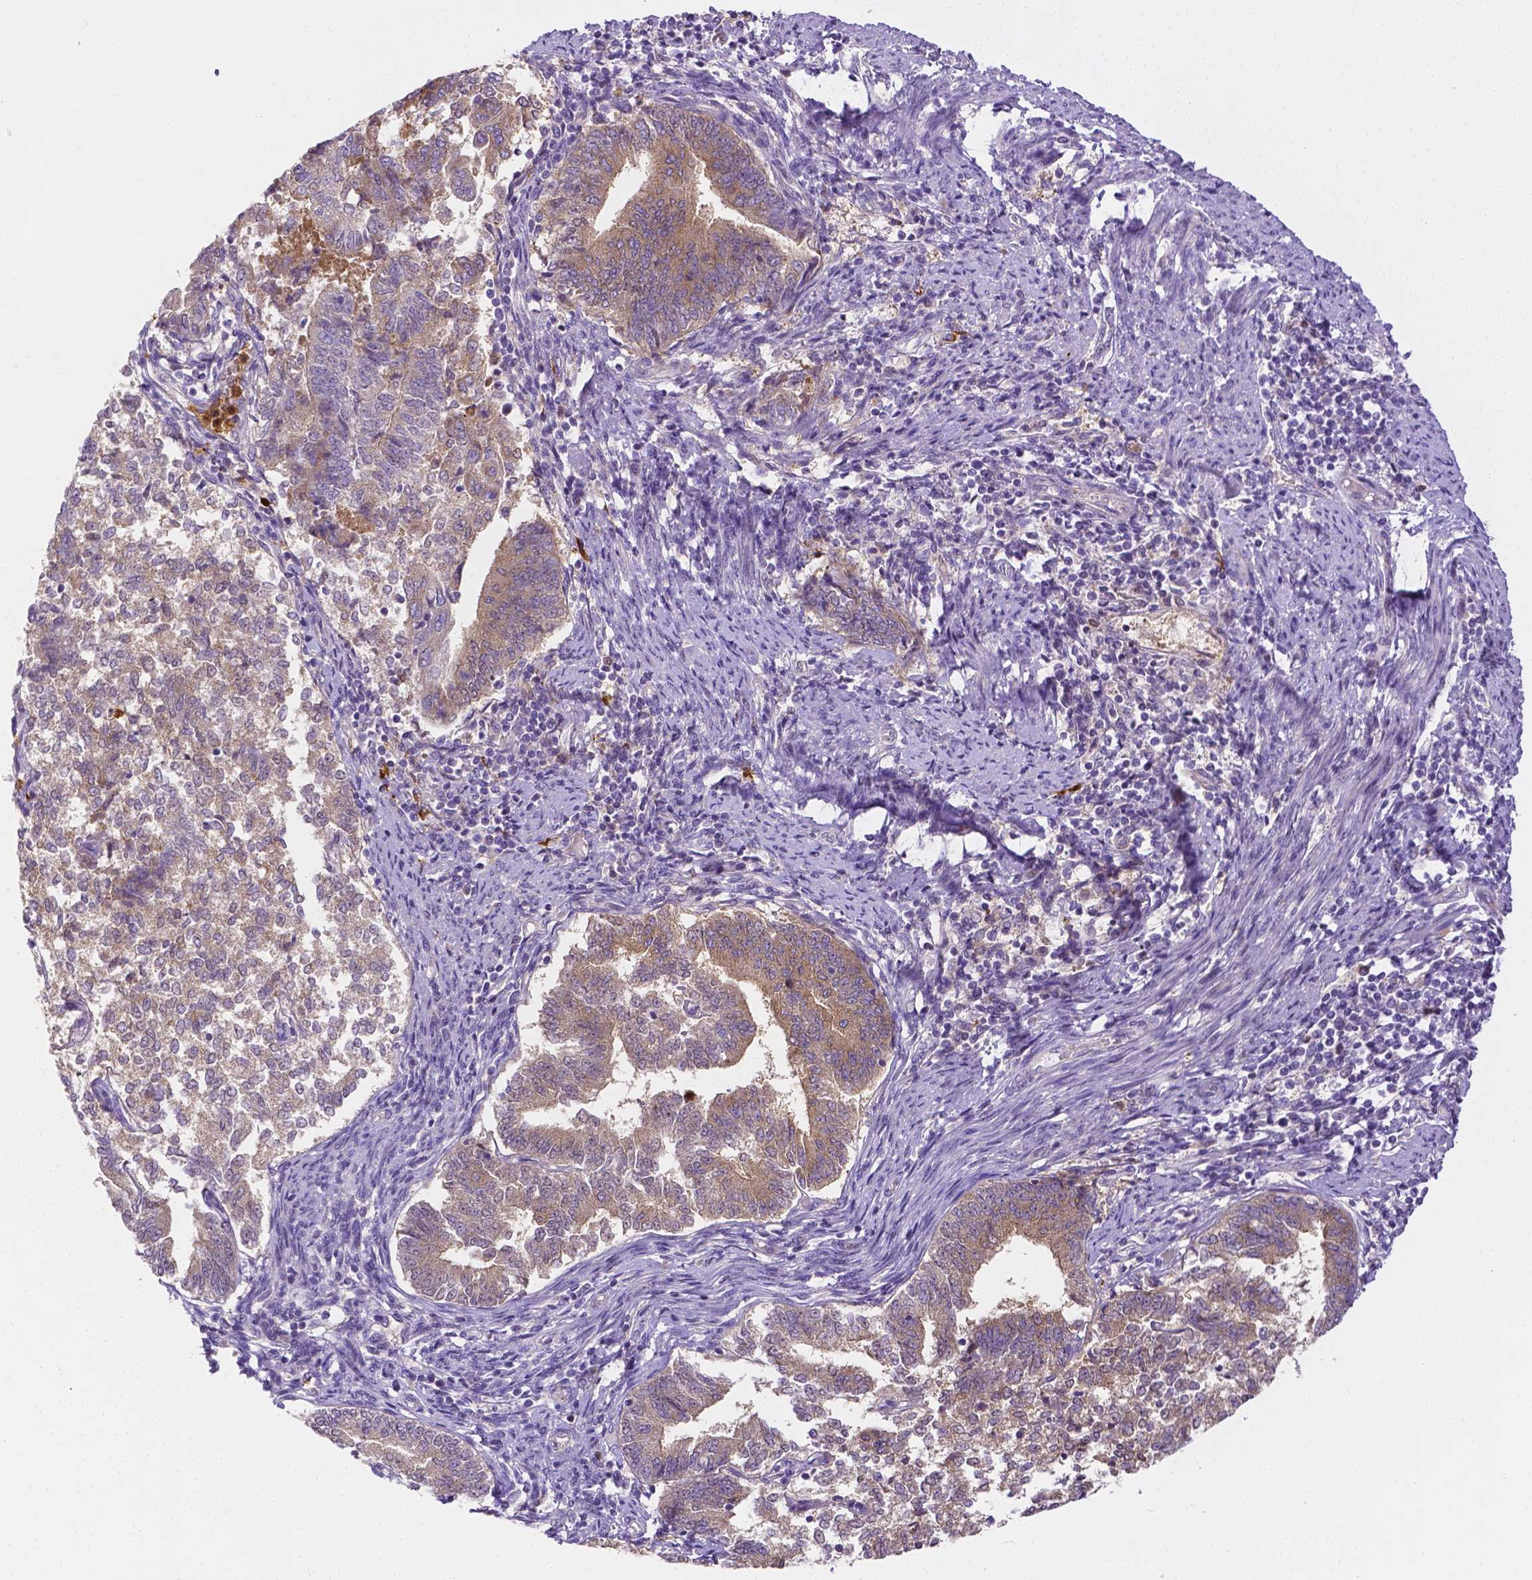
{"staining": {"intensity": "weak", "quantity": ">75%", "location": "cytoplasmic/membranous"}, "tissue": "endometrial cancer", "cell_type": "Tumor cells", "image_type": "cancer", "snomed": [{"axis": "morphology", "description": "Adenocarcinoma, NOS"}, {"axis": "topography", "description": "Endometrium"}], "caption": "Immunohistochemistry (IHC) staining of adenocarcinoma (endometrial), which reveals low levels of weak cytoplasmic/membranous expression in approximately >75% of tumor cells indicating weak cytoplasmic/membranous protein expression. The staining was performed using DAB (3,3'-diaminobenzidine) (brown) for protein detection and nuclei were counterstained in hematoxylin (blue).", "gene": "ZNRD2", "patient": {"sex": "female", "age": 65}}